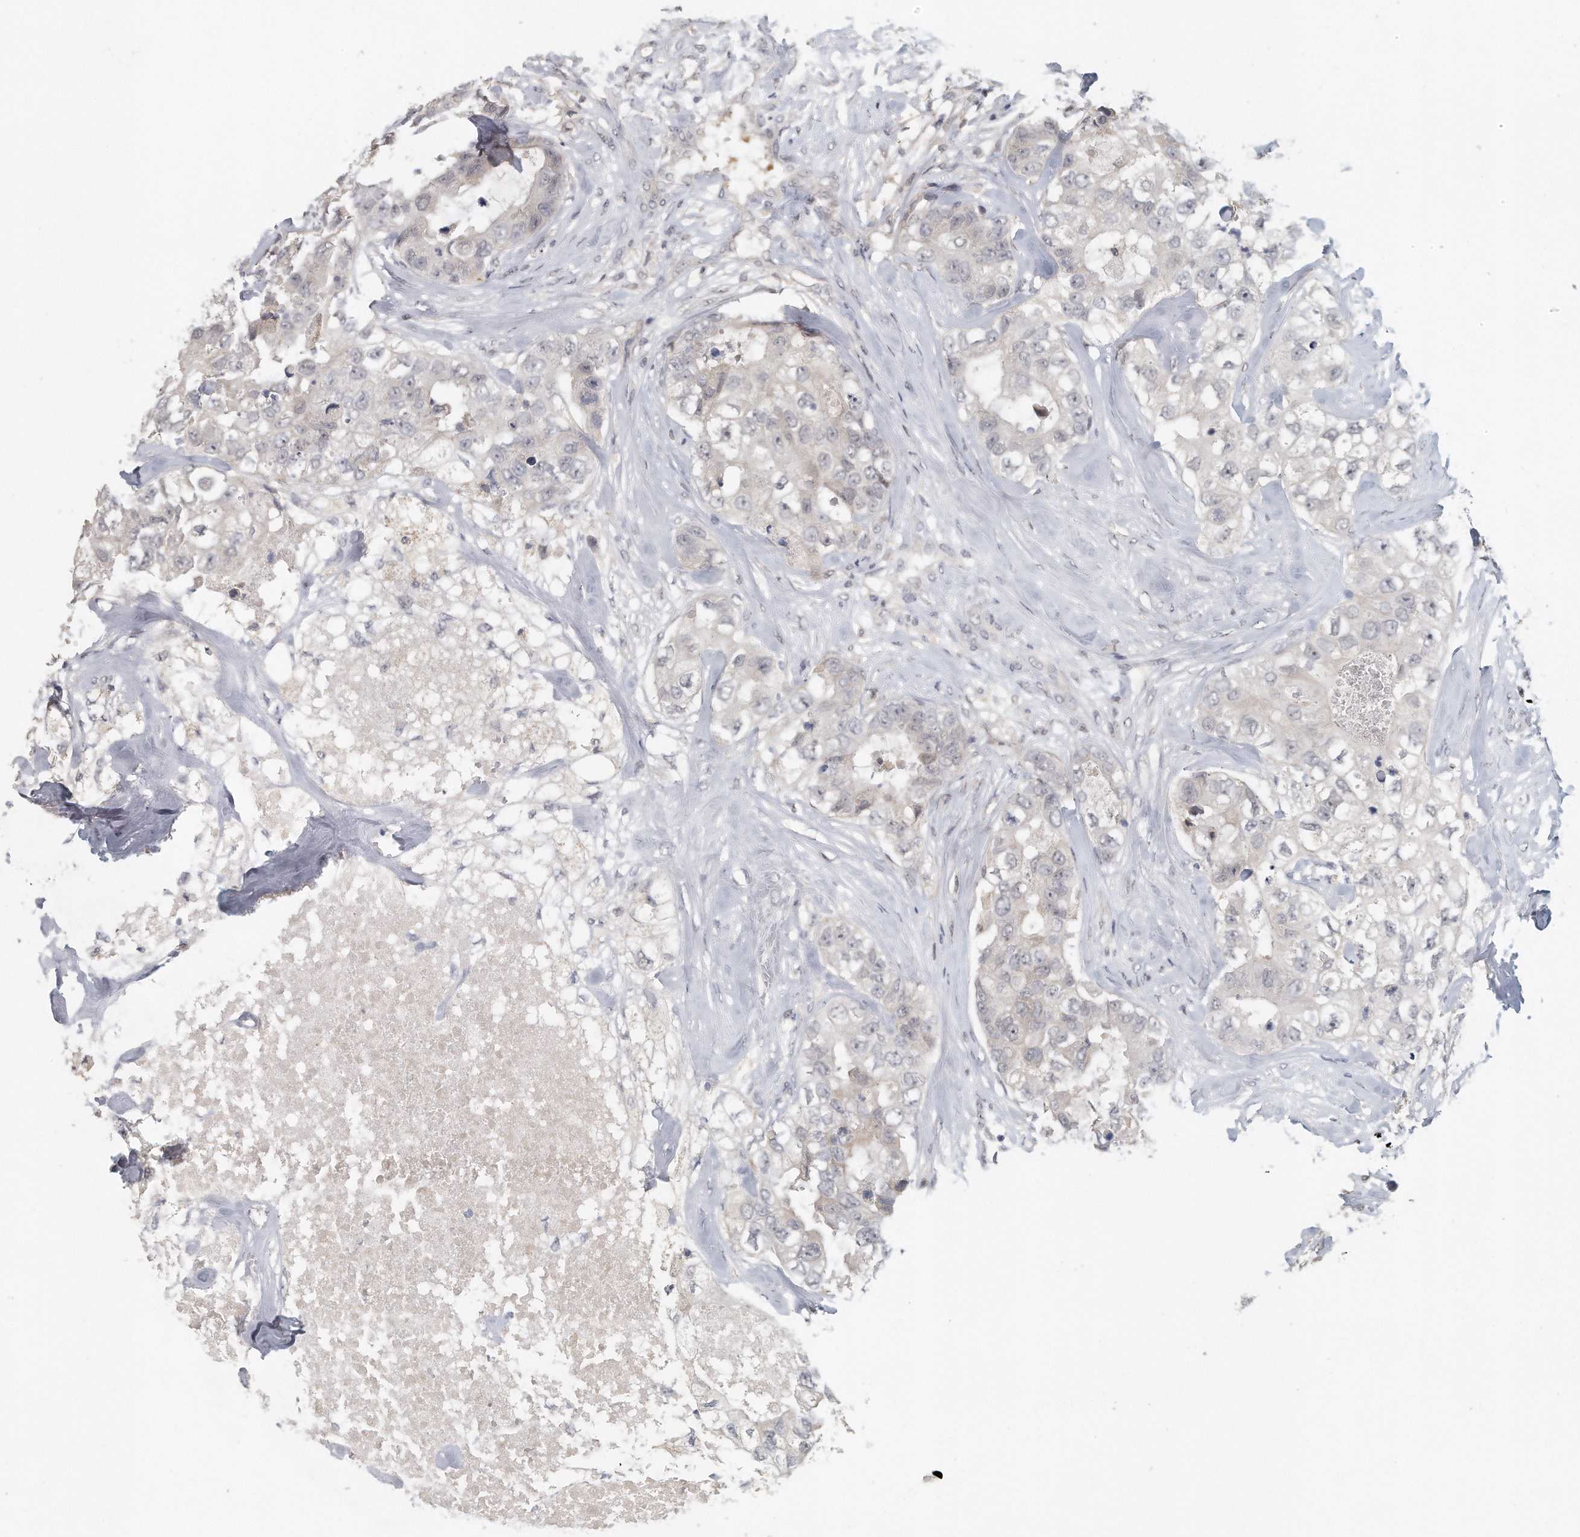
{"staining": {"intensity": "negative", "quantity": "none", "location": "none"}, "tissue": "breast cancer", "cell_type": "Tumor cells", "image_type": "cancer", "snomed": [{"axis": "morphology", "description": "Duct carcinoma"}, {"axis": "topography", "description": "Breast"}], "caption": "Immunohistochemistry of breast infiltrating ductal carcinoma reveals no expression in tumor cells. (DAB immunohistochemistry, high magnification).", "gene": "DDX43", "patient": {"sex": "female", "age": 62}}